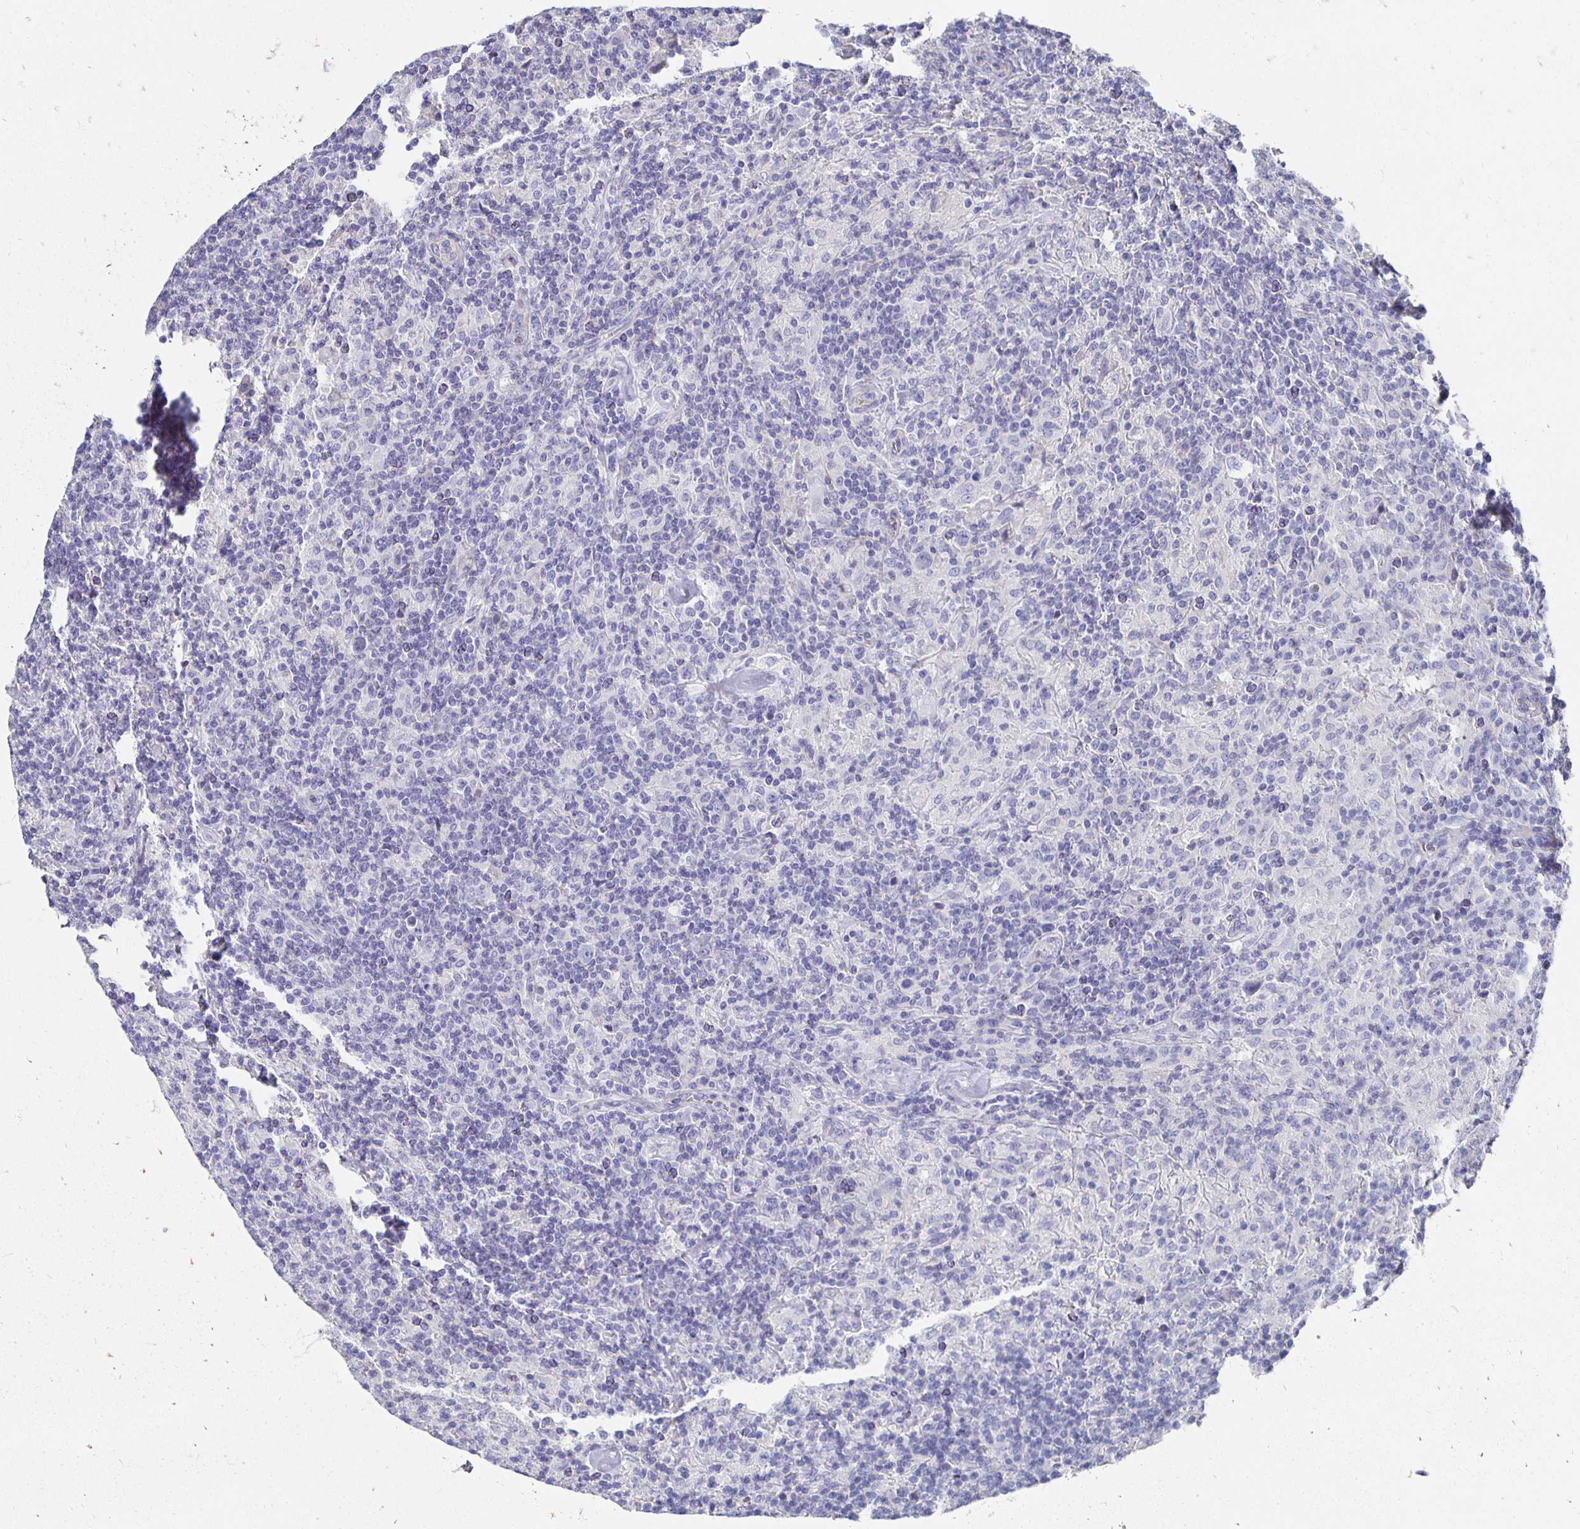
{"staining": {"intensity": "negative", "quantity": "none", "location": "none"}, "tissue": "lymphoma", "cell_type": "Tumor cells", "image_type": "cancer", "snomed": [{"axis": "morphology", "description": "Hodgkin's disease, NOS"}, {"axis": "topography", "description": "Lymph node"}], "caption": "Immunohistochemical staining of Hodgkin's disease reveals no significant positivity in tumor cells.", "gene": "APOB", "patient": {"sex": "male", "age": 70}}